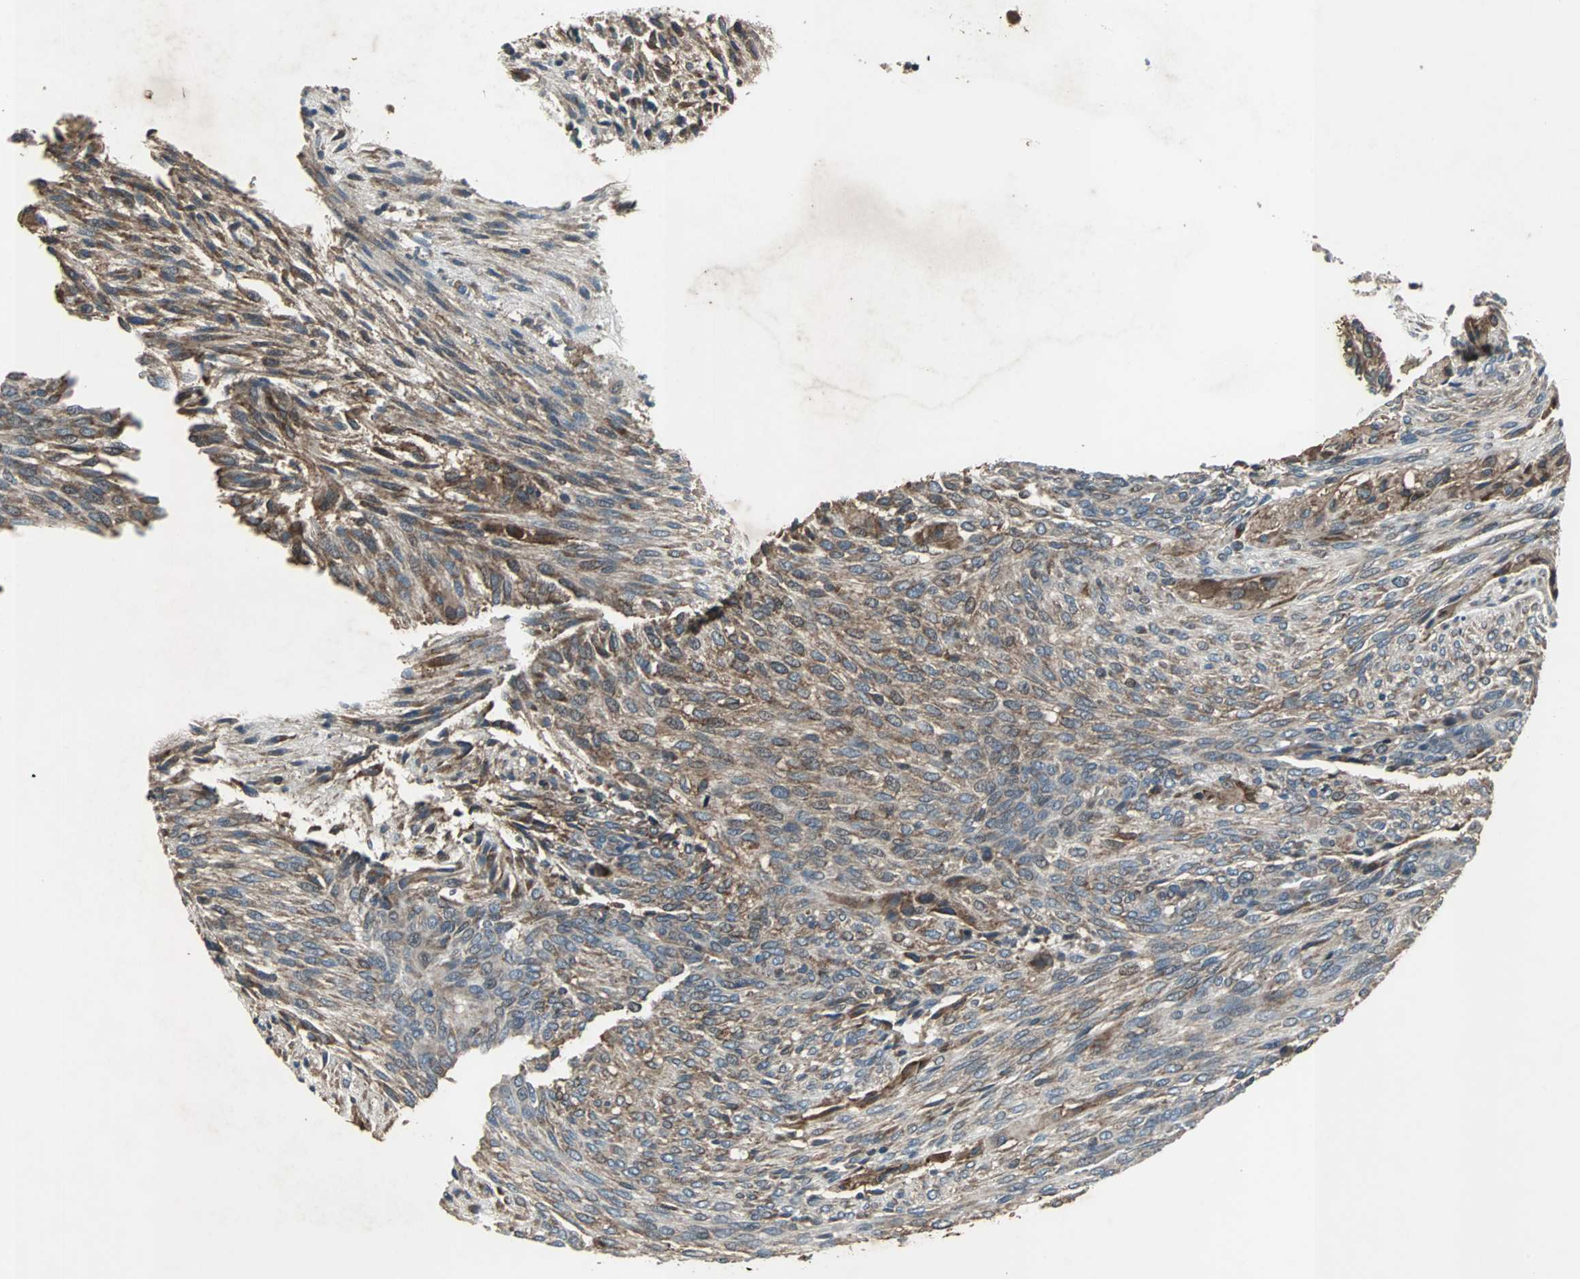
{"staining": {"intensity": "weak", "quantity": "25%-75%", "location": "cytoplasmic/membranous"}, "tissue": "glioma", "cell_type": "Tumor cells", "image_type": "cancer", "snomed": [{"axis": "morphology", "description": "Glioma, malignant, High grade"}, {"axis": "topography", "description": "Cerebral cortex"}], "caption": "Immunohistochemistry (IHC) (DAB (3,3'-diaminobenzidine)) staining of human malignant glioma (high-grade) shows weak cytoplasmic/membranous protein expression in about 25%-75% of tumor cells. (IHC, brightfield microscopy, high magnification).", "gene": "SOS1", "patient": {"sex": "female", "age": 55}}